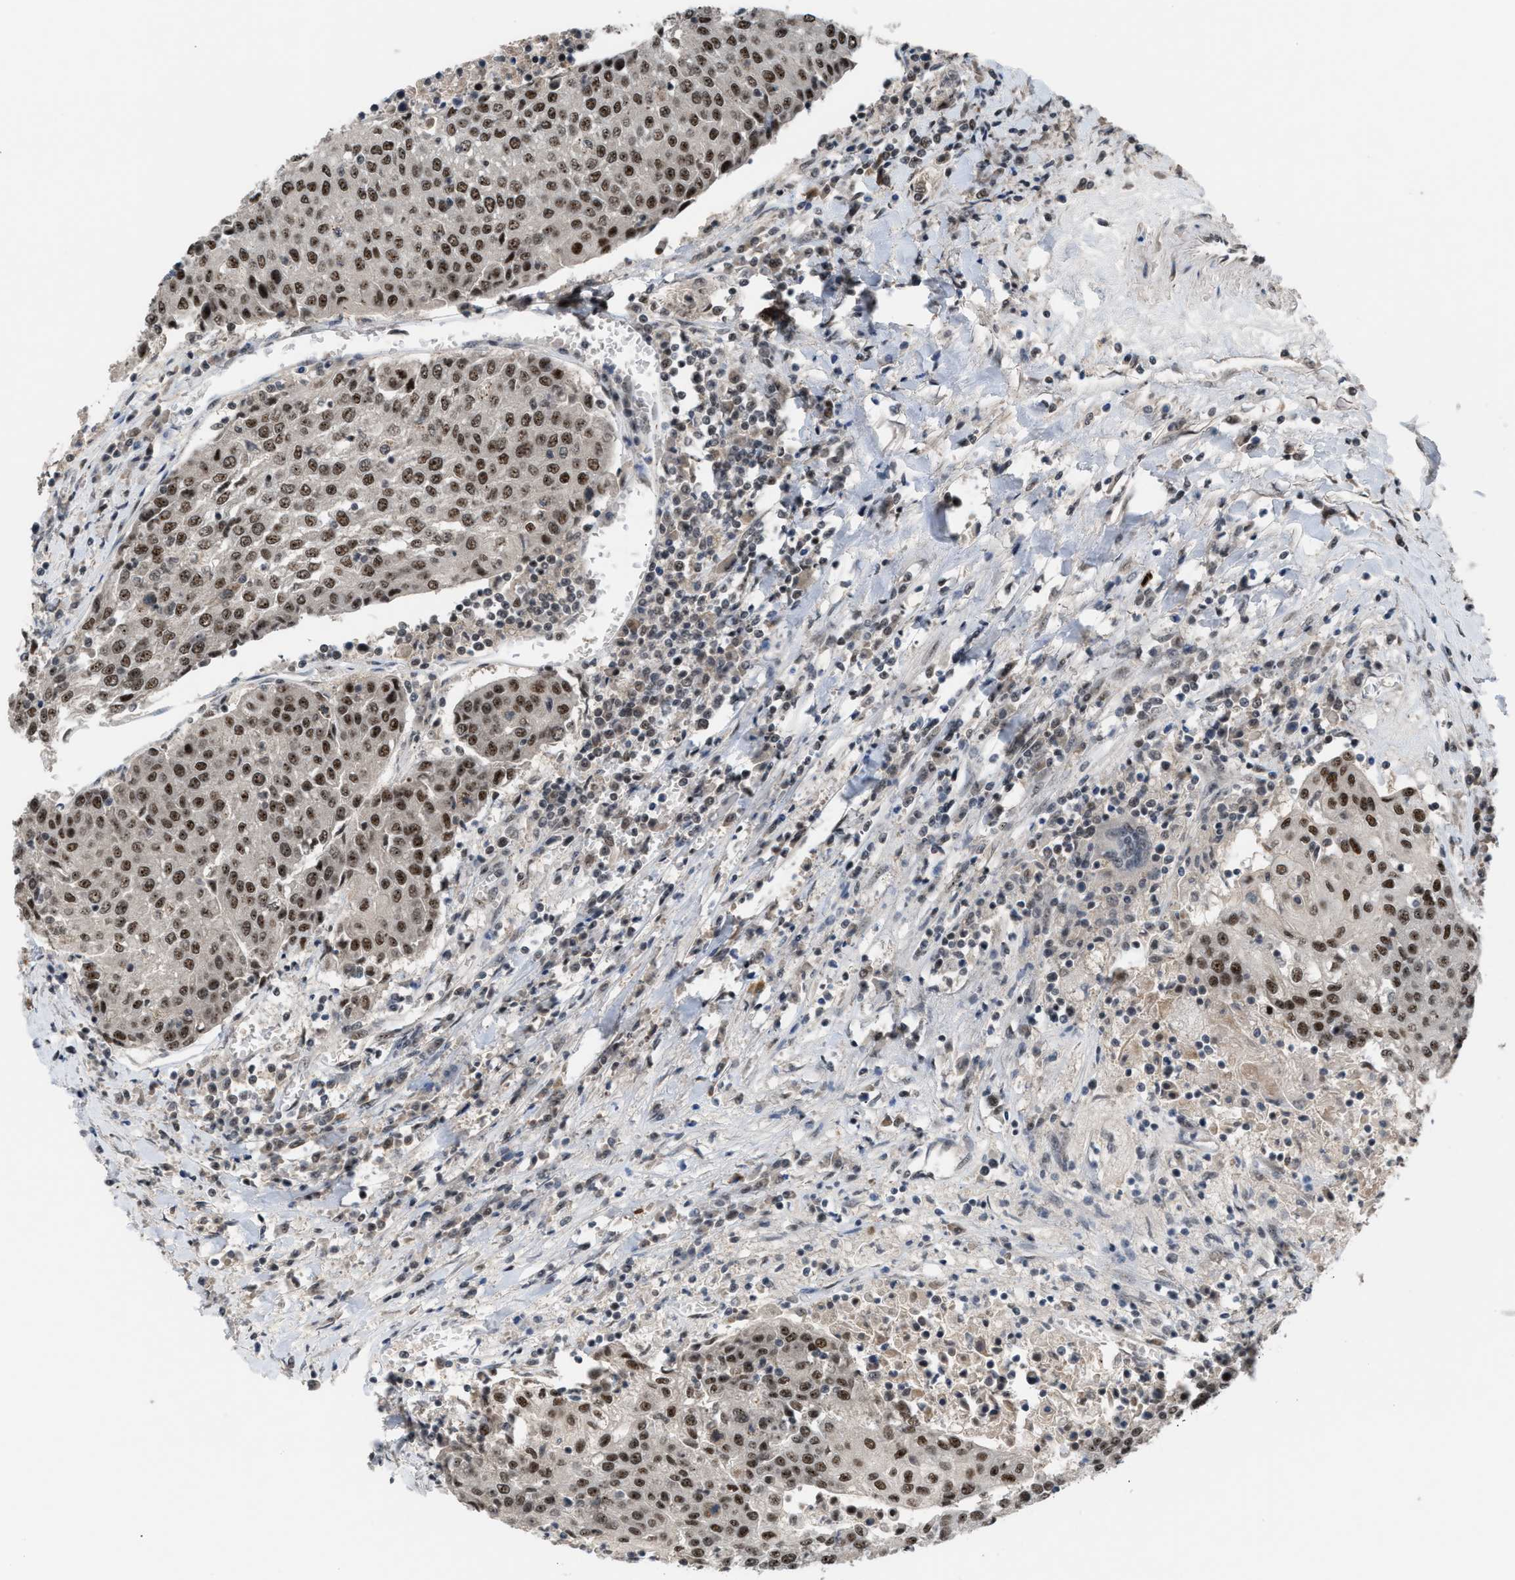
{"staining": {"intensity": "strong", "quantity": ">75%", "location": "nuclear"}, "tissue": "urothelial cancer", "cell_type": "Tumor cells", "image_type": "cancer", "snomed": [{"axis": "morphology", "description": "Urothelial carcinoma, High grade"}, {"axis": "topography", "description": "Urinary bladder"}], "caption": "Urothelial cancer stained for a protein (brown) shows strong nuclear positive expression in about >75% of tumor cells.", "gene": "PRPF4", "patient": {"sex": "female", "age": 85}}